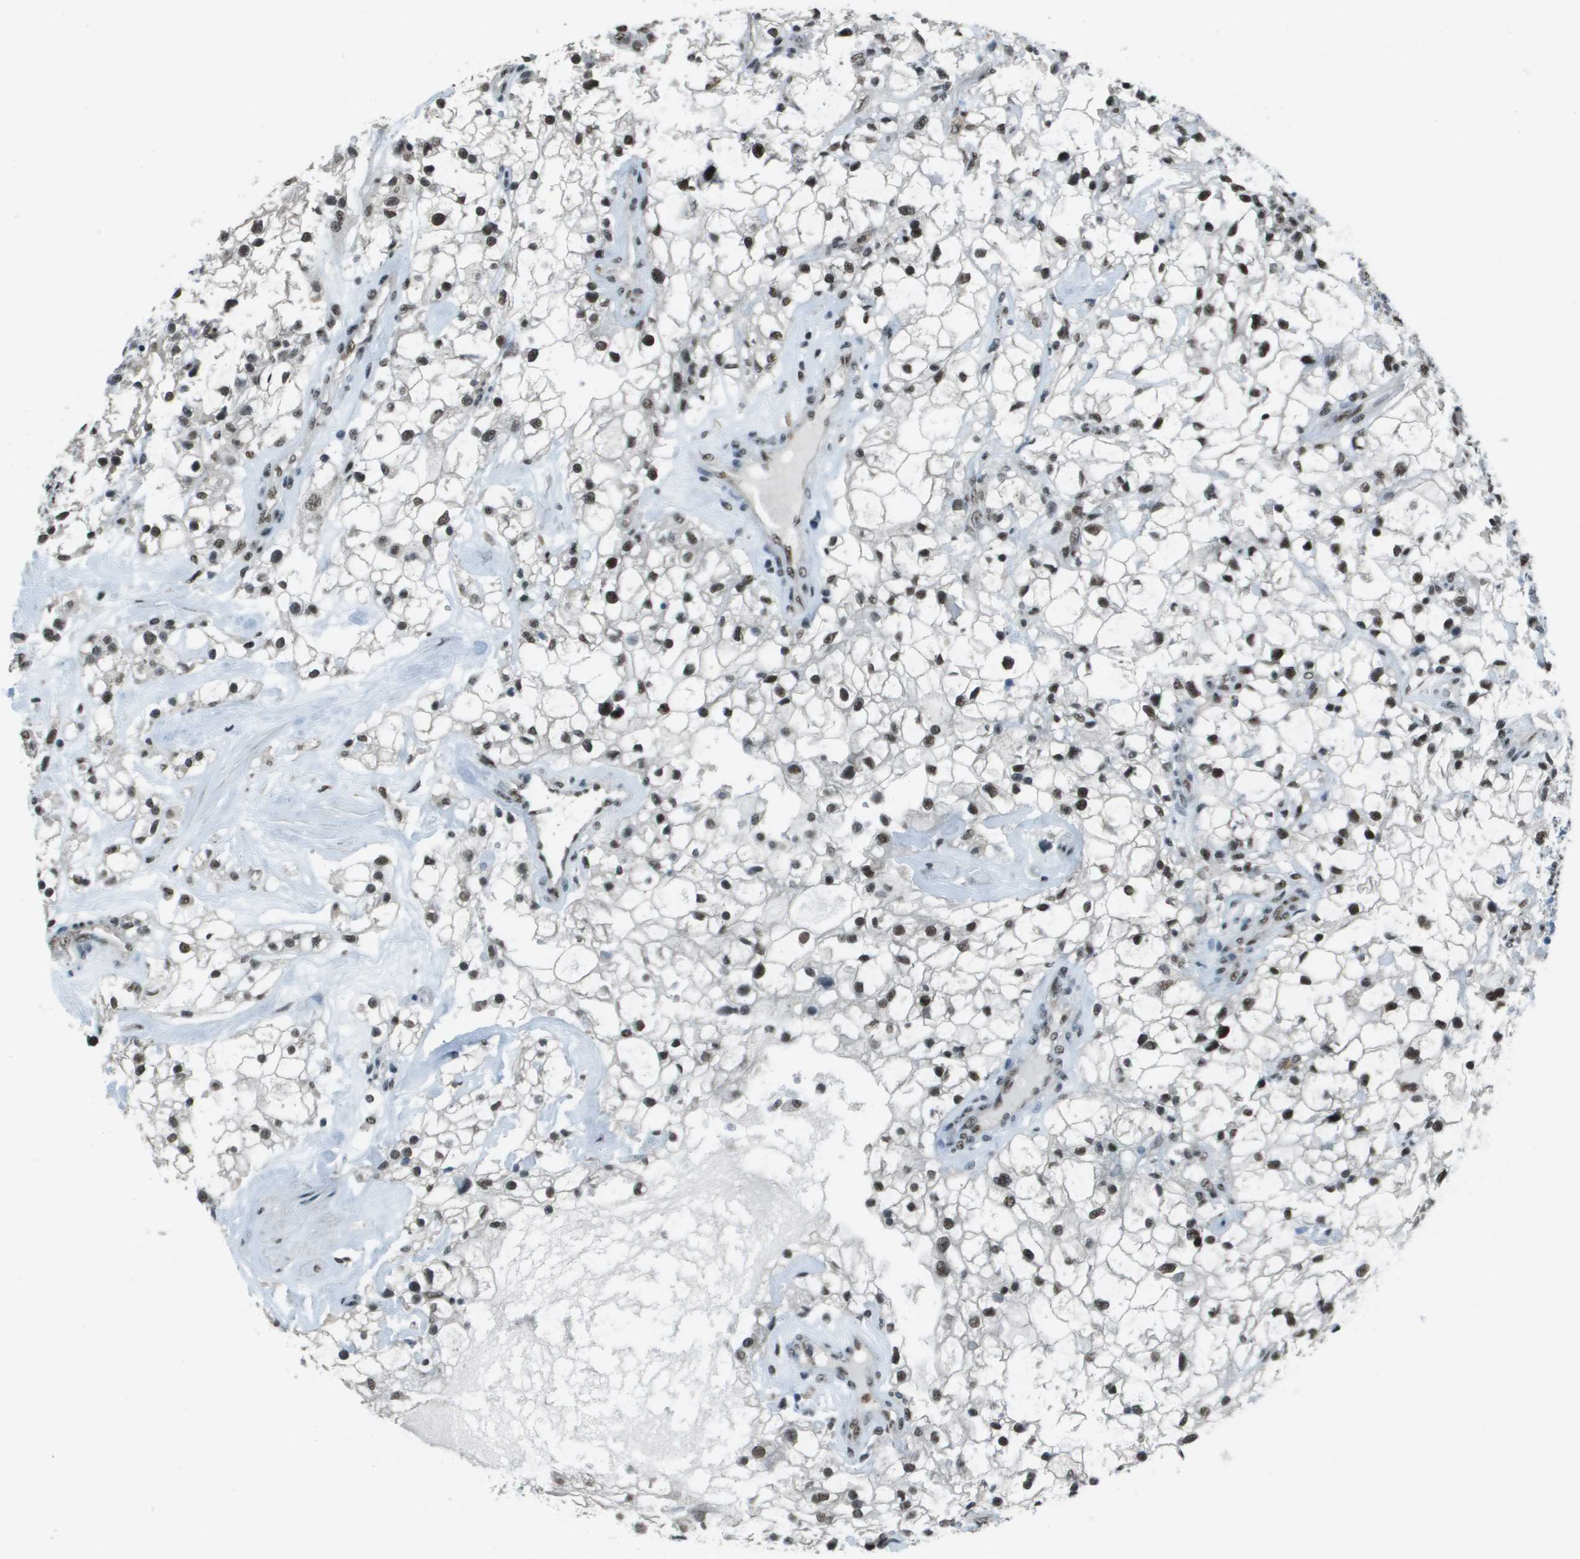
{"staining": {"intensity": "strong", "quantity": ">75%", "location": "nuclear"}, "tissue": "renal cancer", "cell_type": "Tumor cells", "image_type": "cancer", "snomed": [{"axis": "morphology", "description": "Adenocarcinoma, NOS"}, {"axis": "topography", "description": "Kidney"}], "caption": "IHC of renal cancer (adenocarcinoma) shows high levels of strong nuclear expression in about >75% of tumor cells. Immunohistochemistry stains the protein of interest in brown and the nuclei are stained blue.", "gene": "DEPDC1", "patient": {"sex": "female", "age": 60}}